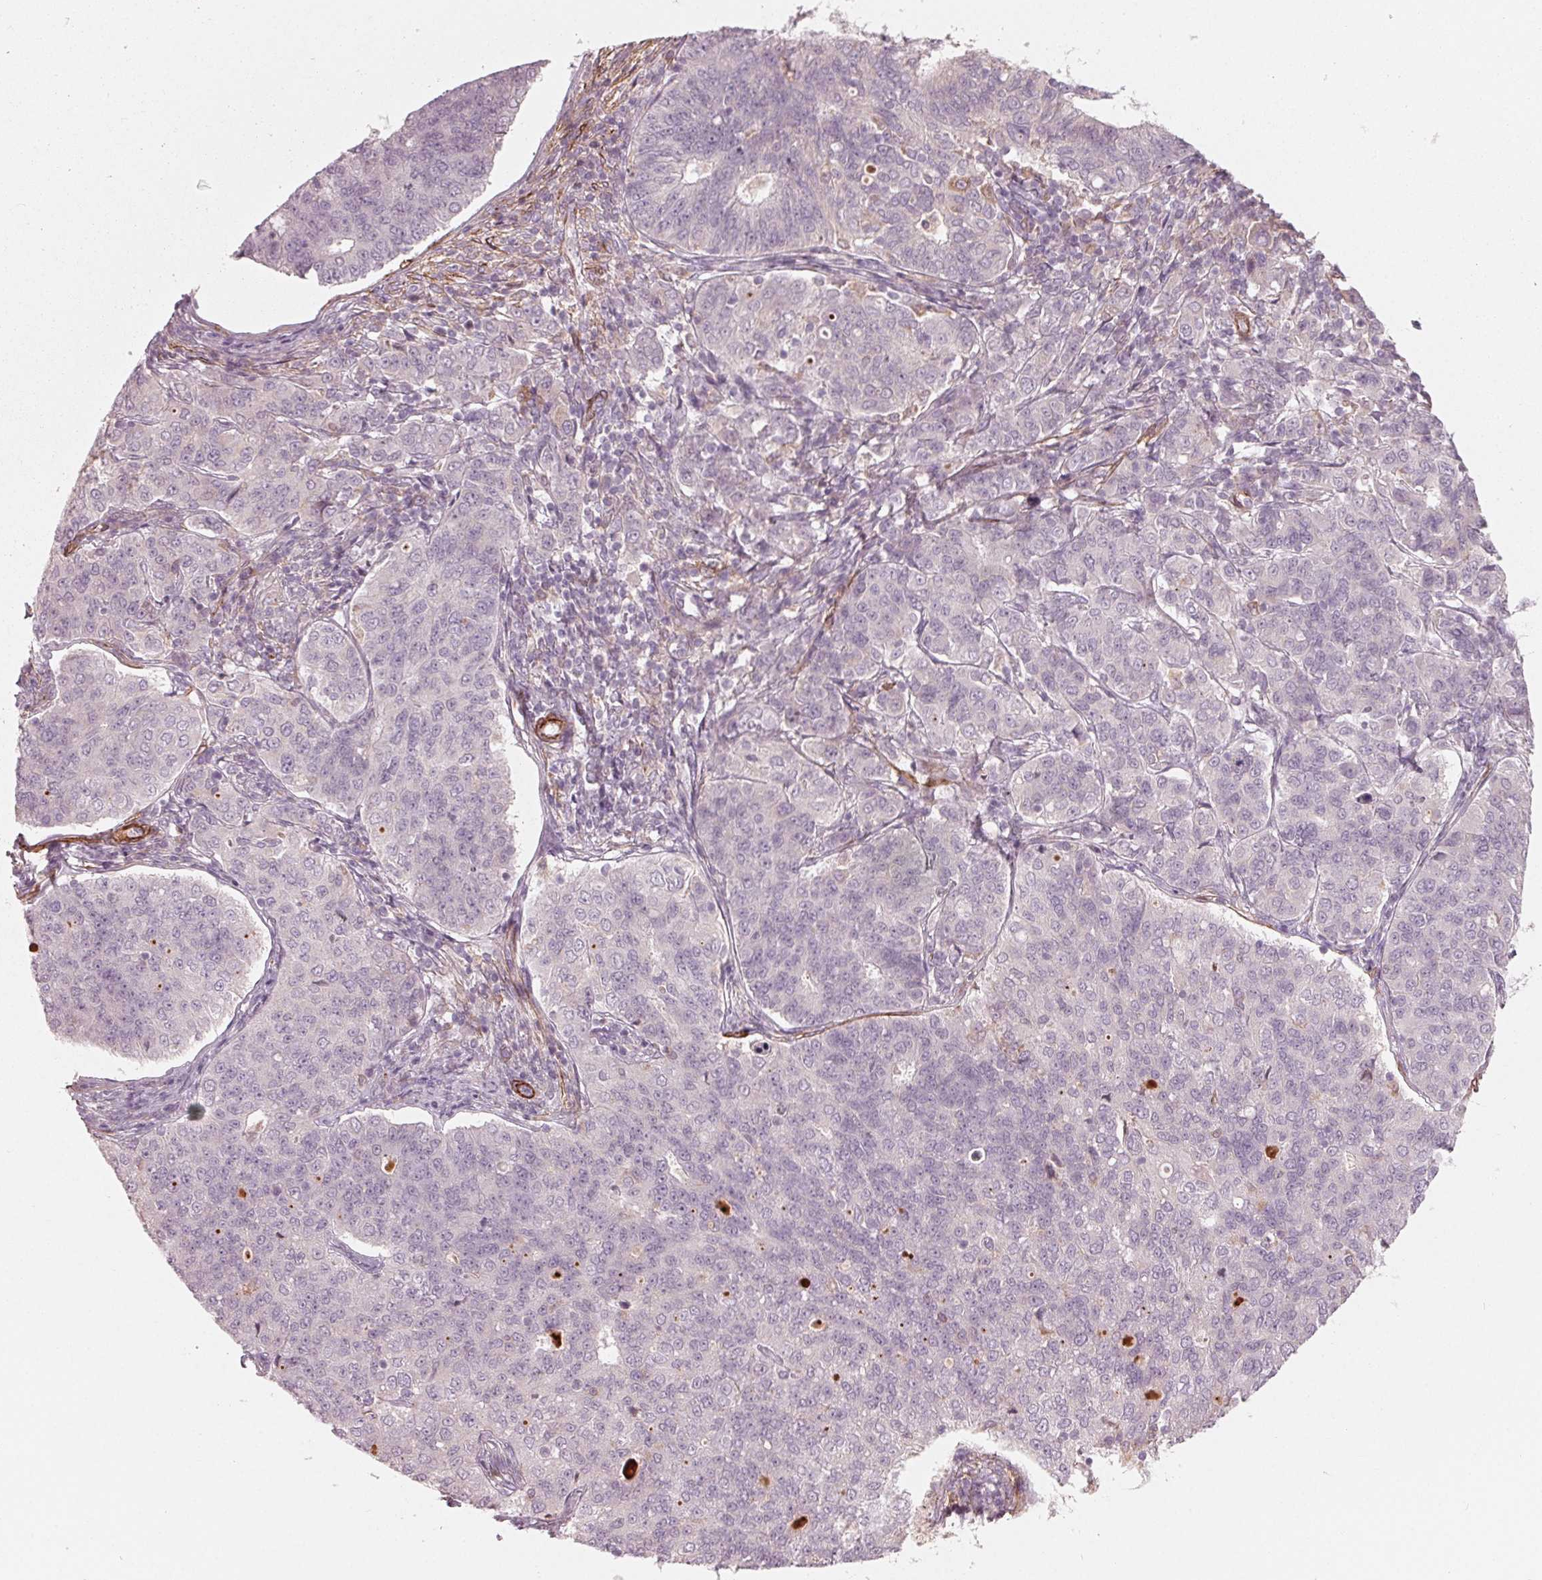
{"staining": {"intensity": "negative", "quantity": "none", "location": "none"}, "tissue": "endometrial cancer", "cell_type": "Tumor cells", "image_type": "cancer", "snomed": [{"axis": "morphology", "description": "Adenocarcinoma, NOS"}, {"axis": "topography", "description": "Endometrium"}], "caption": "Tumor cells are negative for brown protein staining in endometrial cancer (adenocarcinoma).", "gene": "MIER3", "patient": {"sex": "female", "age": 43}}